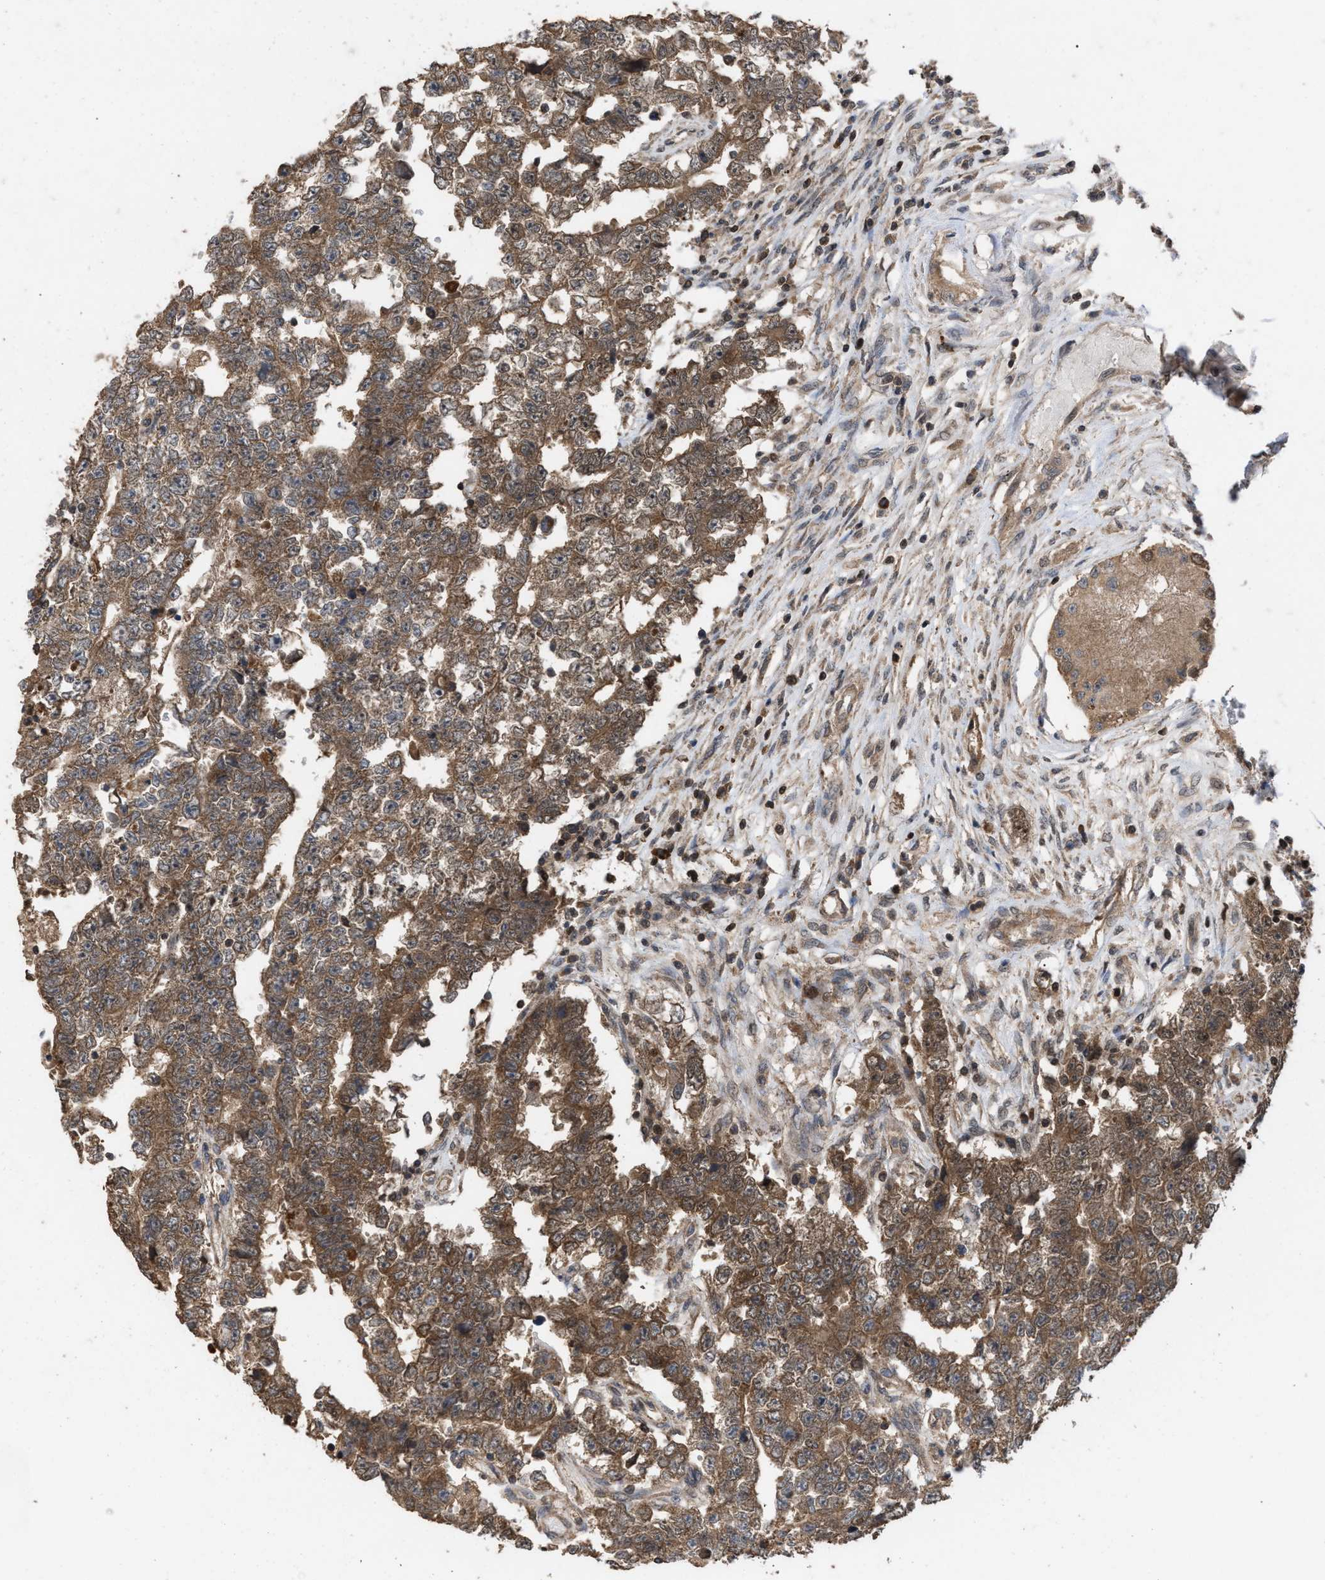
{"staining": {"intensity": "moderate", "quantity": ">75%", "location": "cytoplasmic/membranous"}, "tissue": "testis cancer", "cell_type": "Tumor cells", "image_type": "cancer", "snomed": [{"axis": "morphology", "description": "Carcinoma, Embryonal, NOS"}, {"axis": "topography", "description": "Testis"}], "caption": "Human testis cancer stained with a brown dye reveals moderate cytoplasmic/membranous positive positivity in about >75% of tumor cells.", "gene": "C9orf78", "patient": {"sex": "male", "age": 25}}